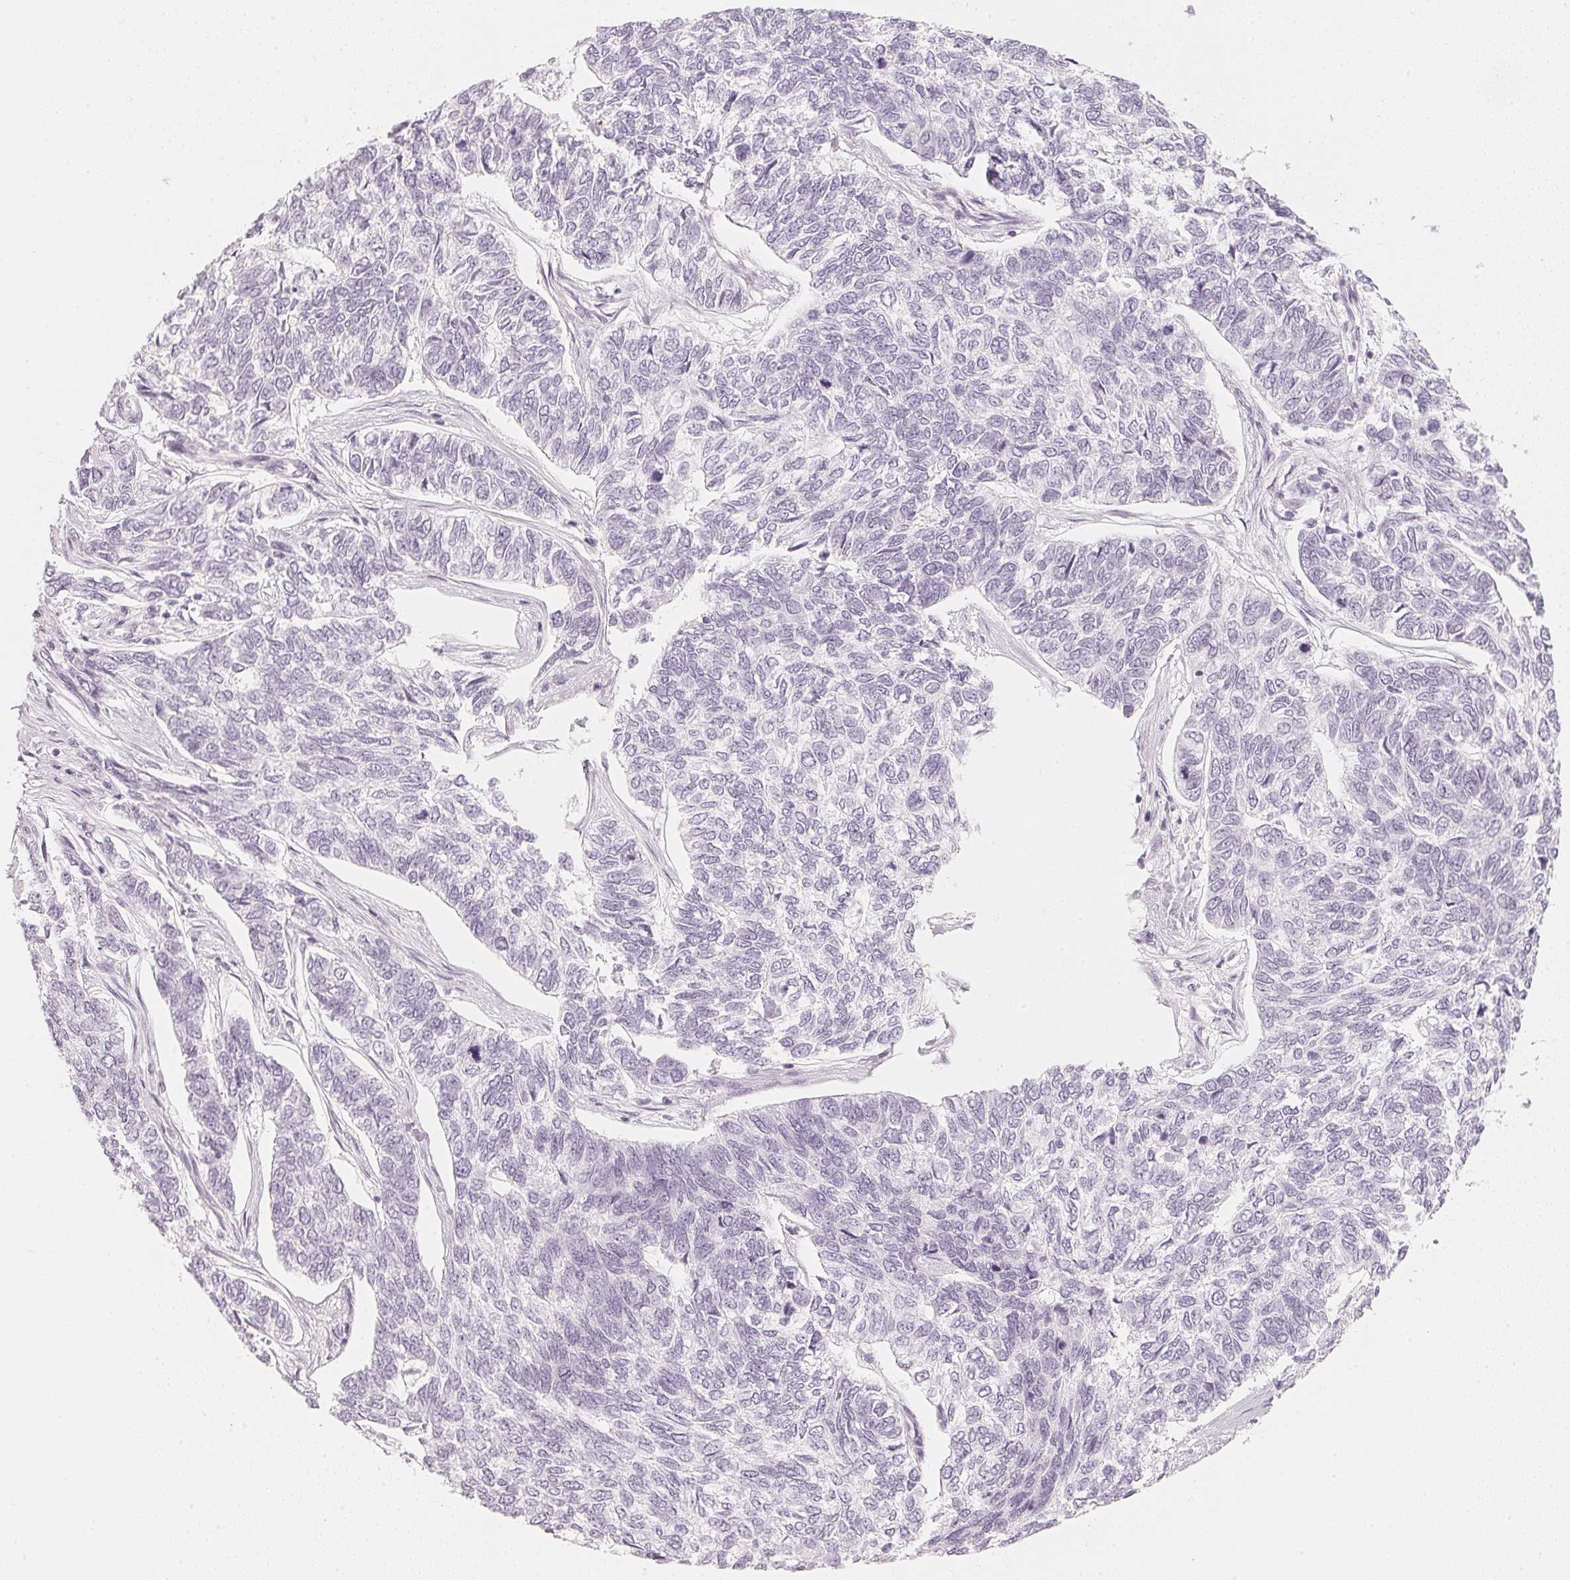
{"staining": {"intensity": "negative", "quantity": "none", "location": "none"}, "tissue": "skin cancer", "cell_type": "Tumor cells", "image_type": "cancer", "snomed": [{"axis": "morphology", "description": "Basal cell carcinoma"}, {"axis": "topography", "description": "Skin"}], "caption": "Tumor cells show no significant staining in skin basal cell carcinoma.", "gene": "SLC22A8", "patient": {"sex": "female", "age": 65}}